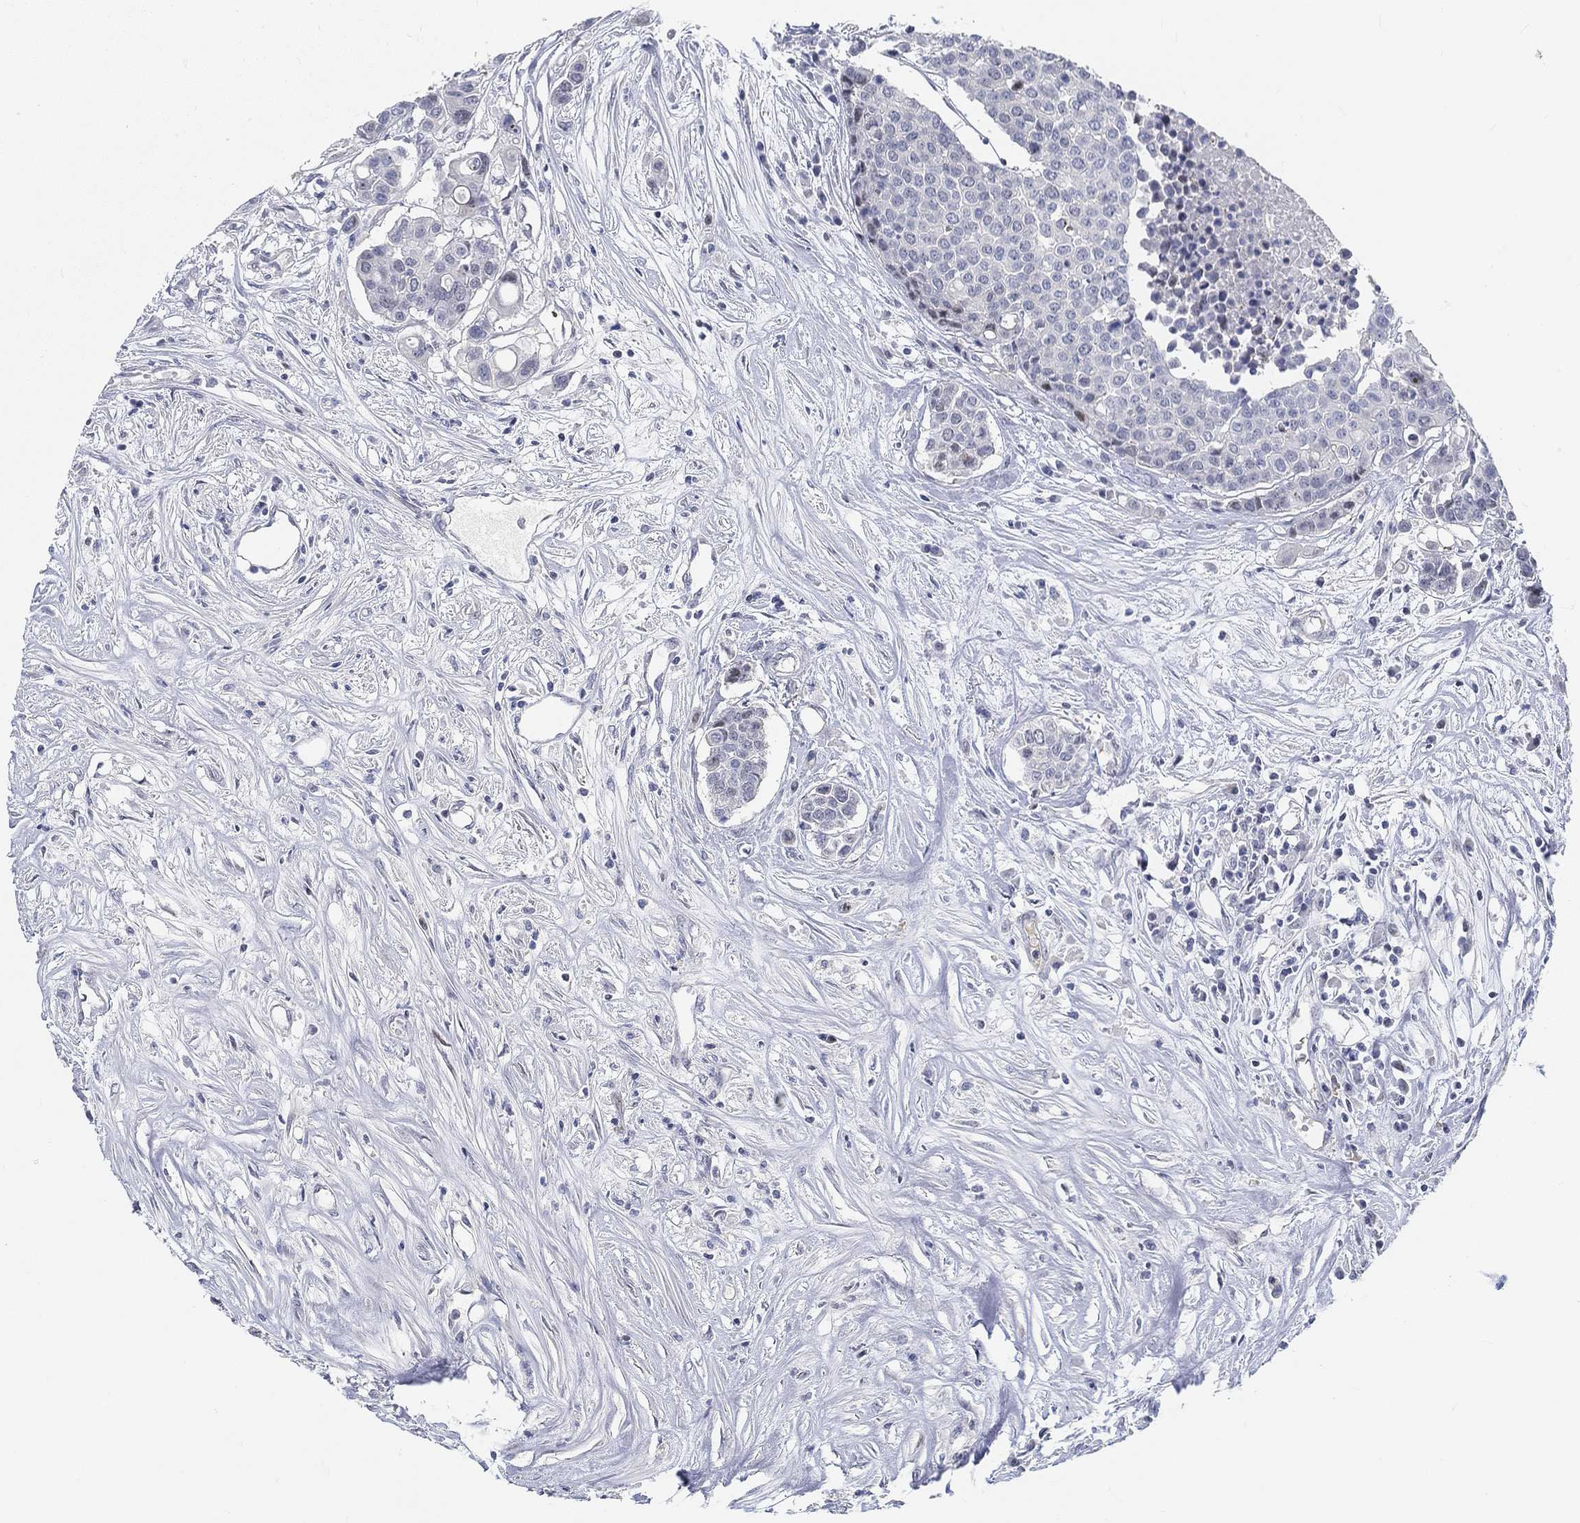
{"staining": {"intensity": "negative", "quantity": "none", "location": "none"}, "tissue": "carcinoid", "cell_type": "Tumor cells", "image_type": "cancer", "snomed": [{"axis": "morphology", "description": "Carcinoid, malignant, NOS"}, {"axis": "topography", "description": "Colon"}], "caption": "Tumor cells show no significant expression in carcinoid.", "gene": "SNTG2", "patient": {"sex": "male", "age": 81}}